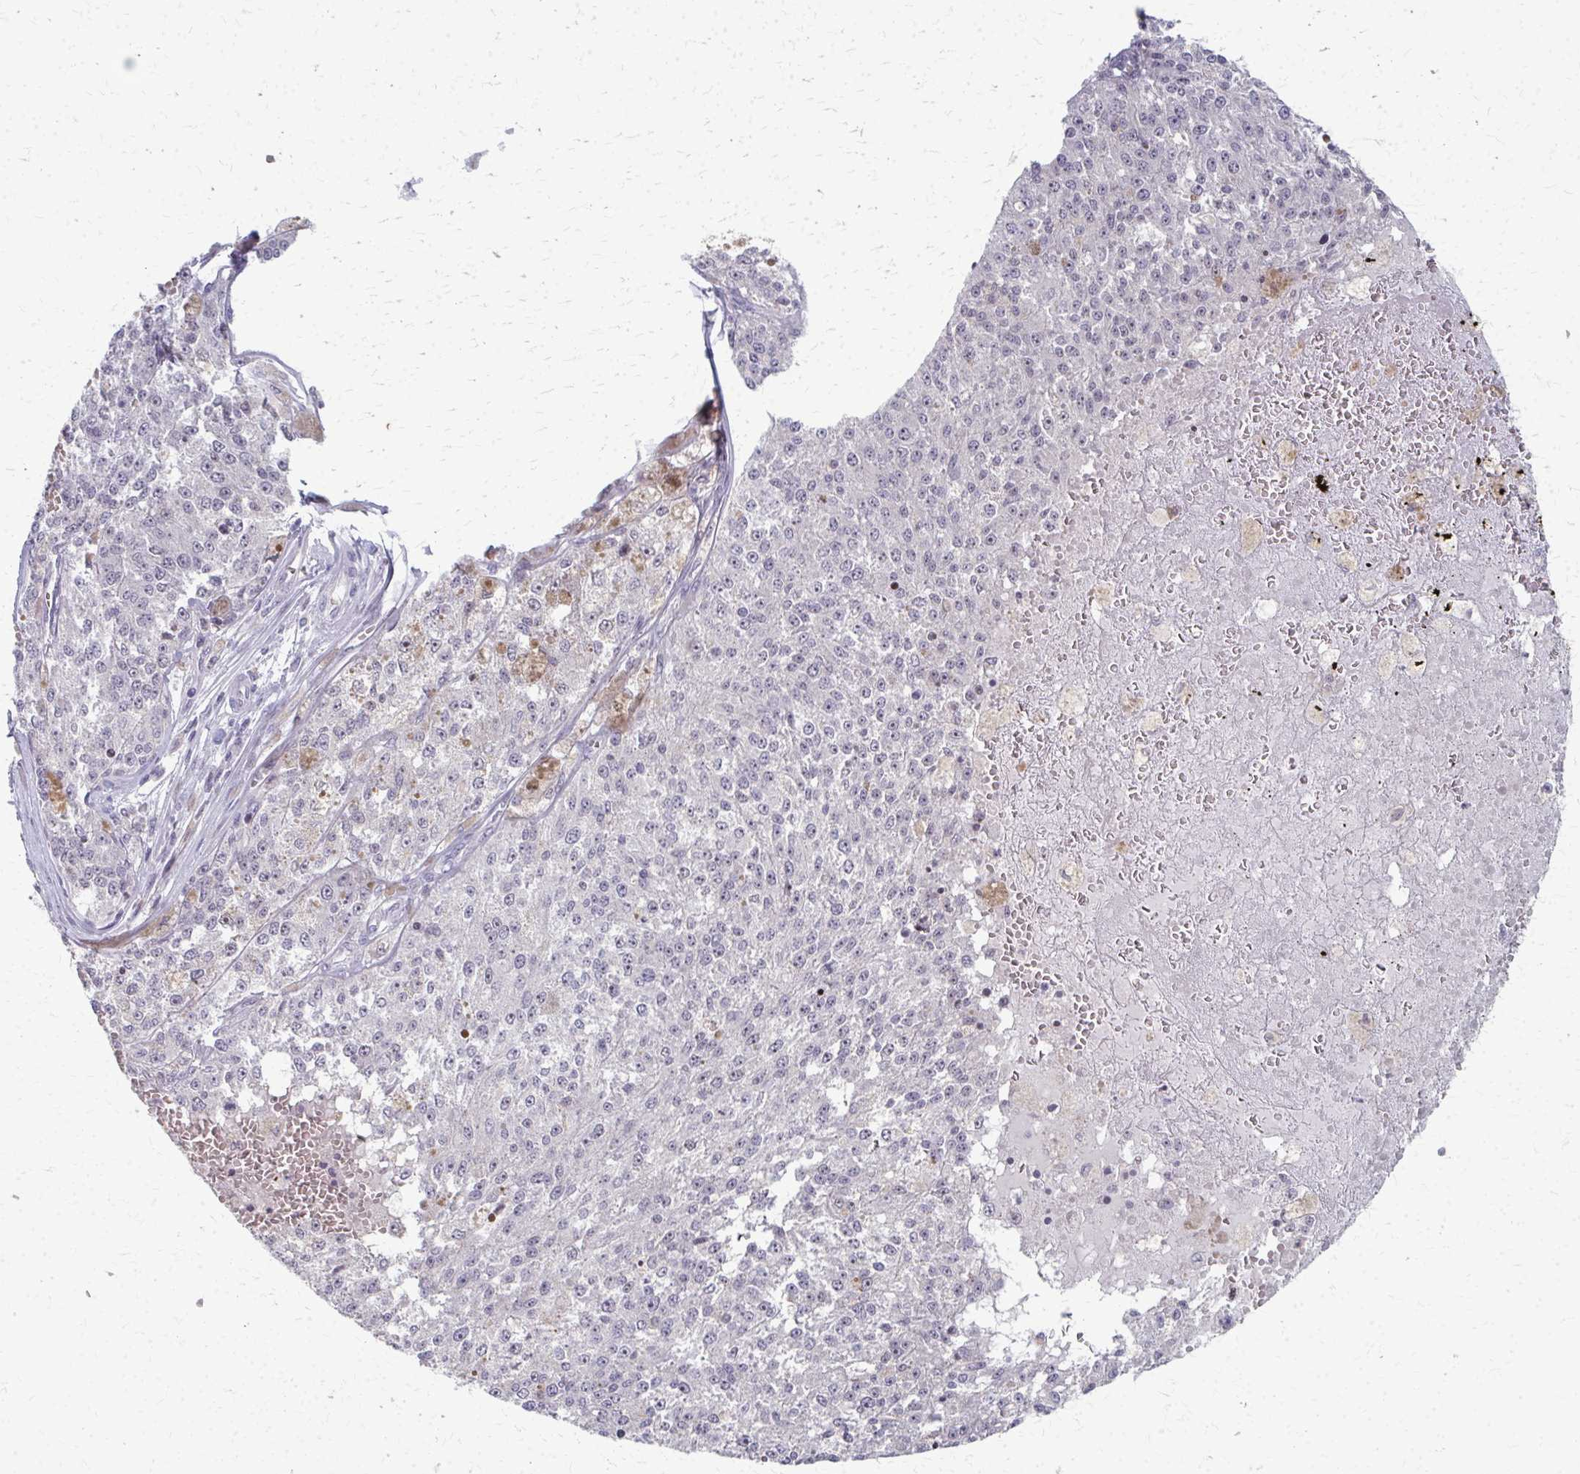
{"staining": {"intensity": "negative", "quantity": "none", "location": "none"}, "tissue": "melanoma", "cell_type": "Tumor cells", "image_type": "cancer", "snomed": [{"axis": "morphology", "description": "Malignant melanoma, Metastatic site"}, {"axis": "topography", "description": "Lymph node"}], "caption": "DAB (3,3'-diaminobenzidine) immunohistochemical staining of human melanoma exhibits no significant positivity in tumor cells.", "gene": "NUDT16", "patient": {"sex": "female", "age": 64}}